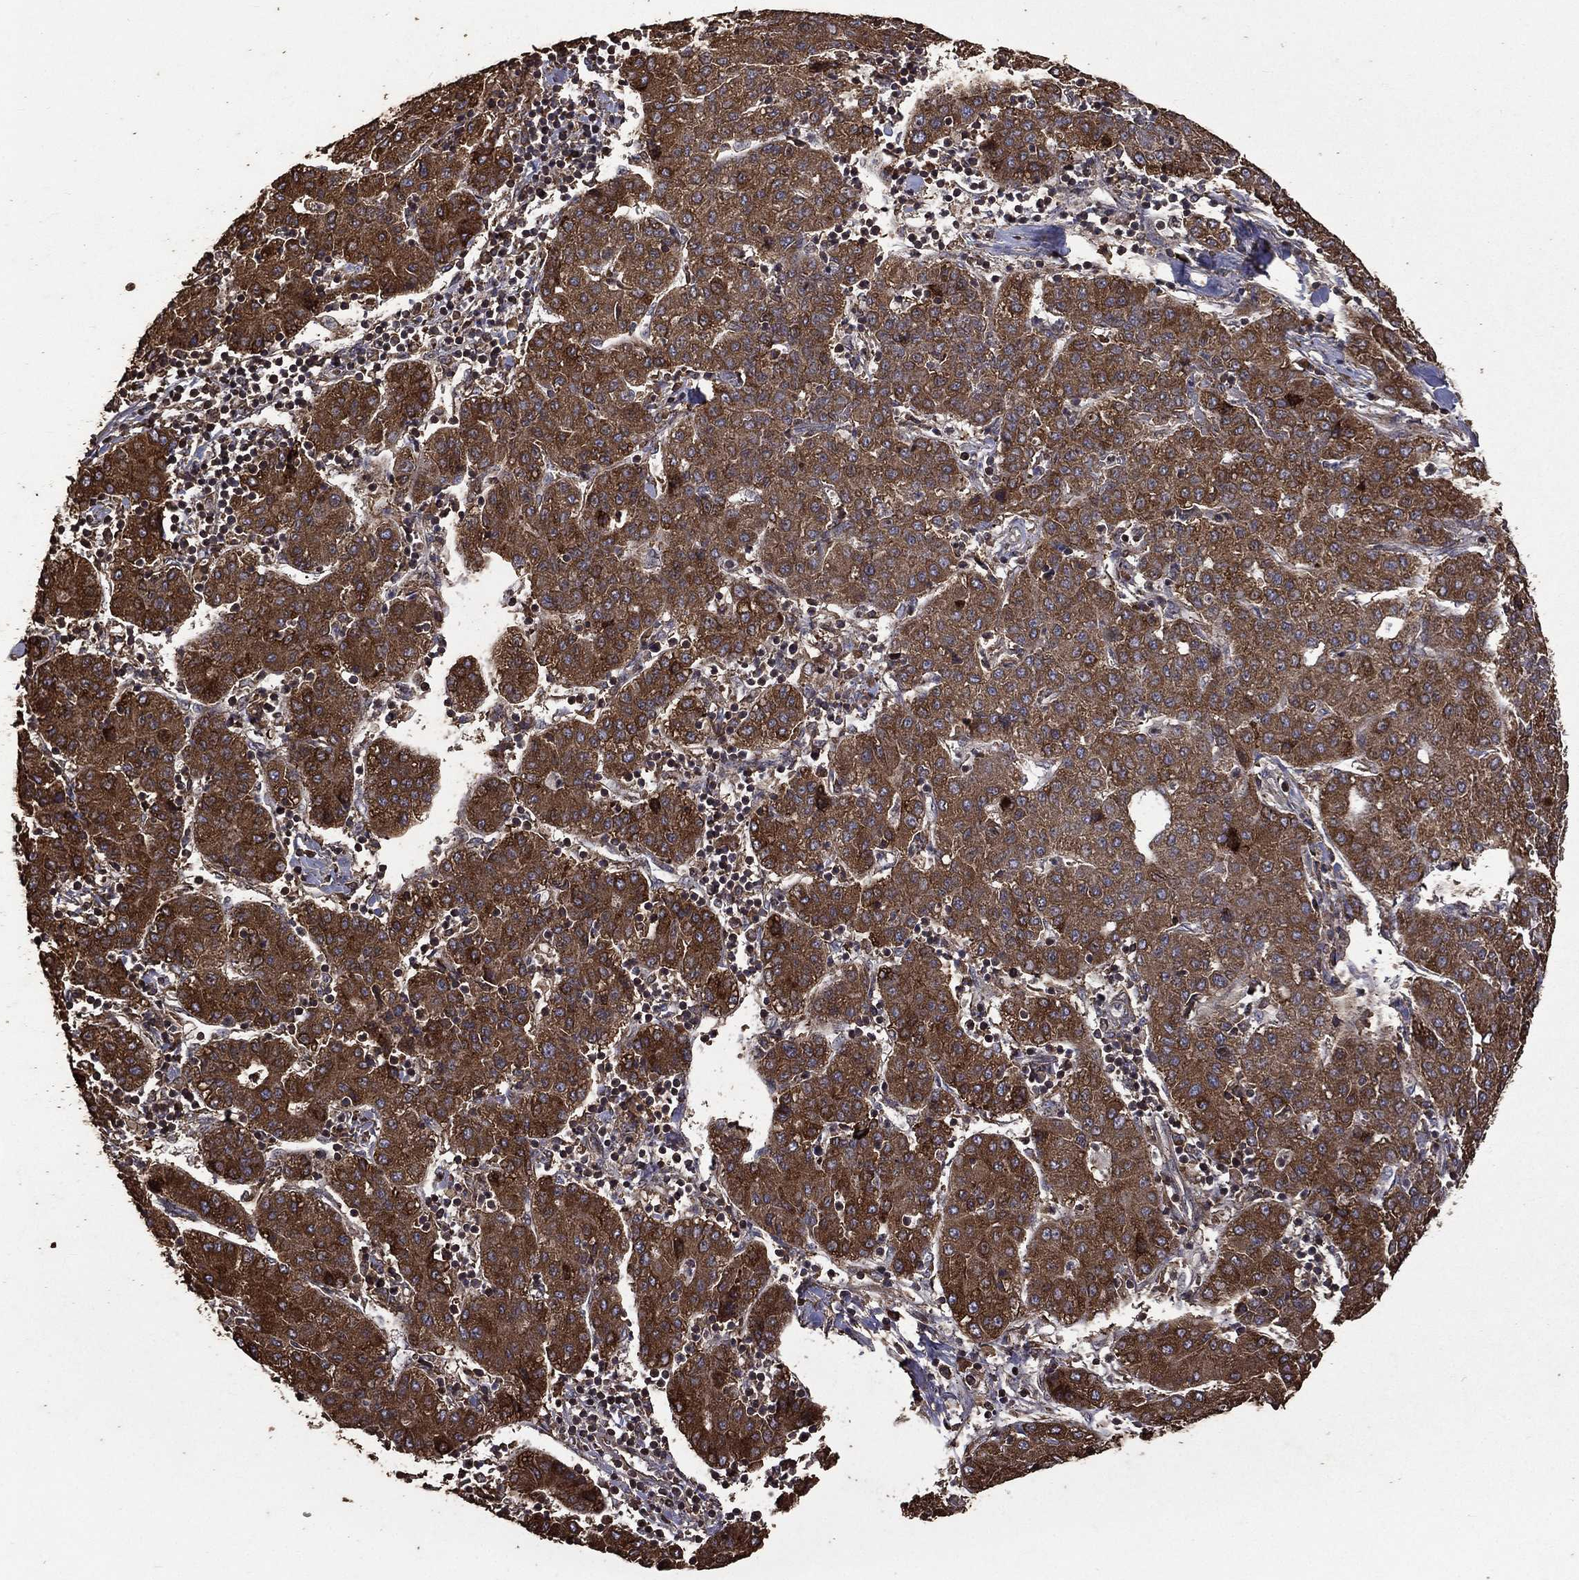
{"staining": {"intensity": "strong", "quantity": ">75%", "location": "cytoplasmic/membranous"}, "tissue": "liver cancer", "cell_type": "Tumor cells", "image_type": "cancer", "snomed": [{"axis": "morphology", "description": "Carcinoma, Hepatocellular, NOS"}, {"axis": "topography", "description": "Liver"}], "caption": "About >75% of tumor cells in liver cancer (hepatocellular carcinoma) display strong cytoplasmic/membranous protein staining as visualized by brown immunohistochemical staining.", "gene": "METTL27", "patient": {"sex": "male", "age": 65}}